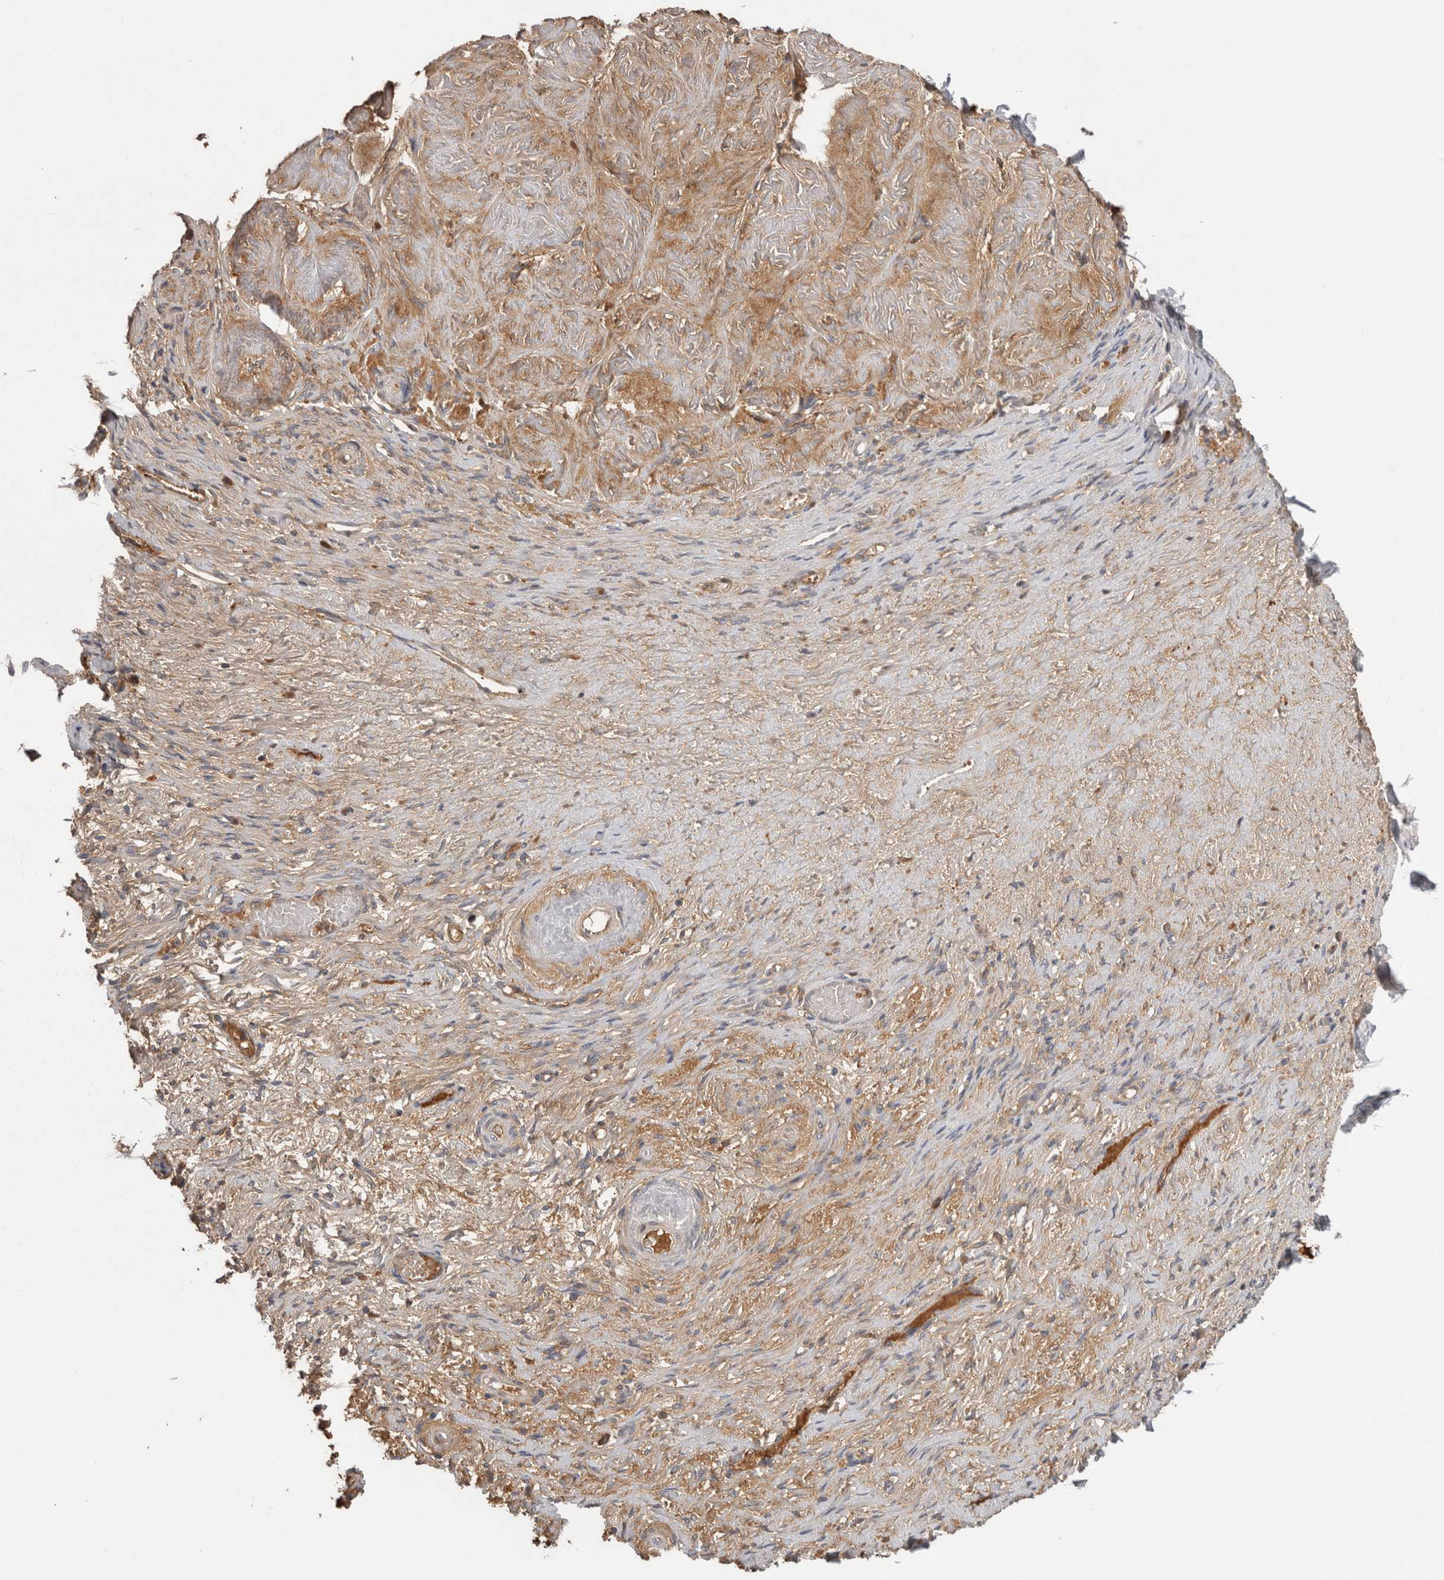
{"staining": {"intensity": "moderate", "quantity": "25%-75%", "location": "cytoplasmic/membranous"}, "tissue": "adipose tissue", "cell_type": "Adipocytes", "image_type": "normal", "snomed": [{"axis": "morphology", "description": "Normal tissue, NOS"}, {"axis": "topography", "description": "Vascular tissue"}, {"axis": "topography", "description": "Fallopian tube"}, {"axis": "topography", "description": "Ovary"}], "caption": "A histopathology image of adipose tissue stained for a protein exhibits moderate cytoplasmic/membranous brown staining in adipocytes.", "gene": "SAA4", "patient": {"sex": "female", "age": 67}}